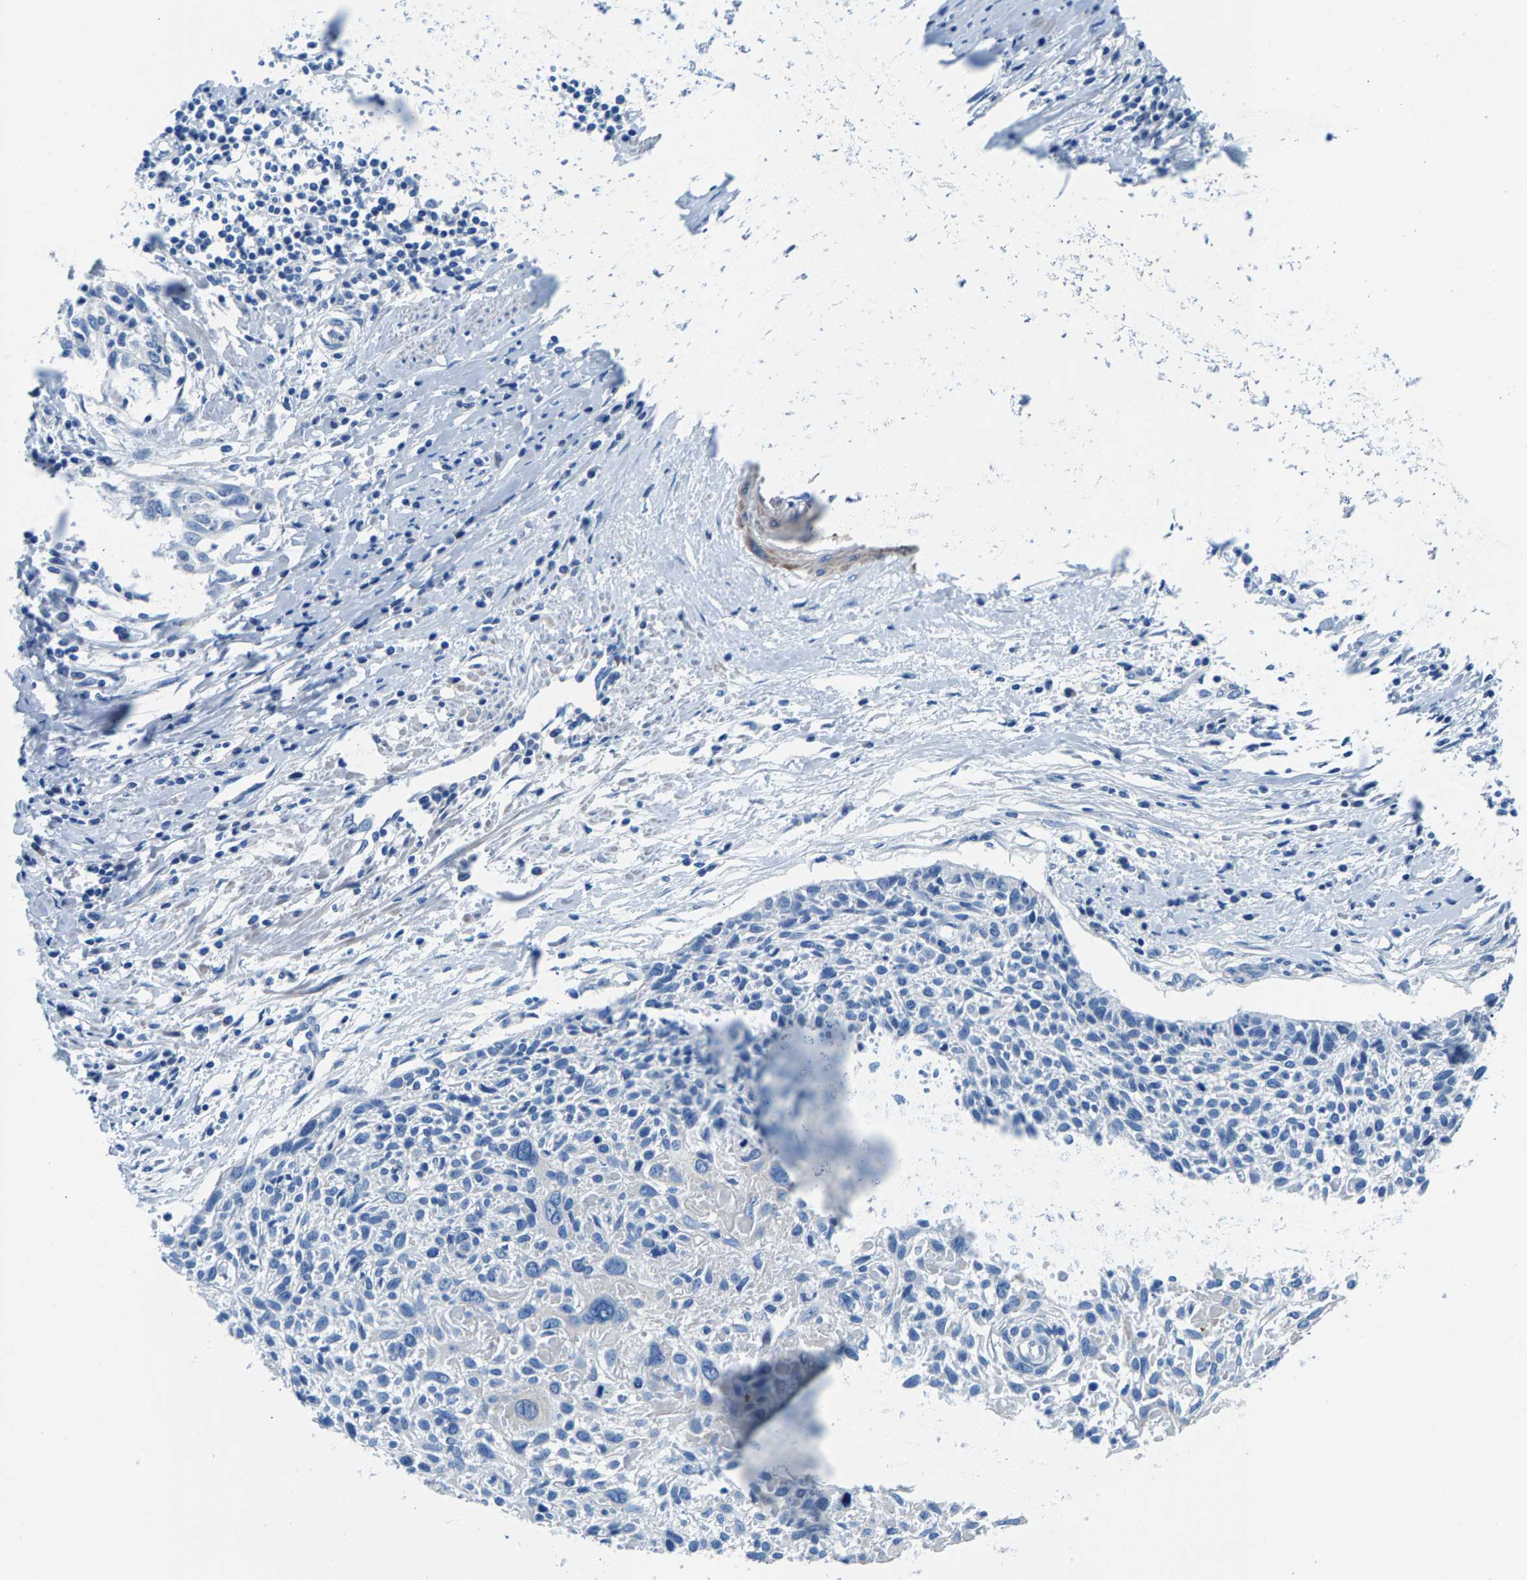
{"staining": {"intensity": "negative", "quantity": "none", "location": "none"}, "tissue": "cervical cancer", "cell_type": "Tumor cells", "image_type": "cancer", "snomed": [{"axis": "morphology", "description": "Squamous cell carcinoma, NOS"}, {"axis": "topography", "description": "Cervix"}], "caption": "Tumor cells are negative for protein expression in human cervical cancer.", "gene": "CDRT4", "patient": {"sex": "female", "age": 51}}